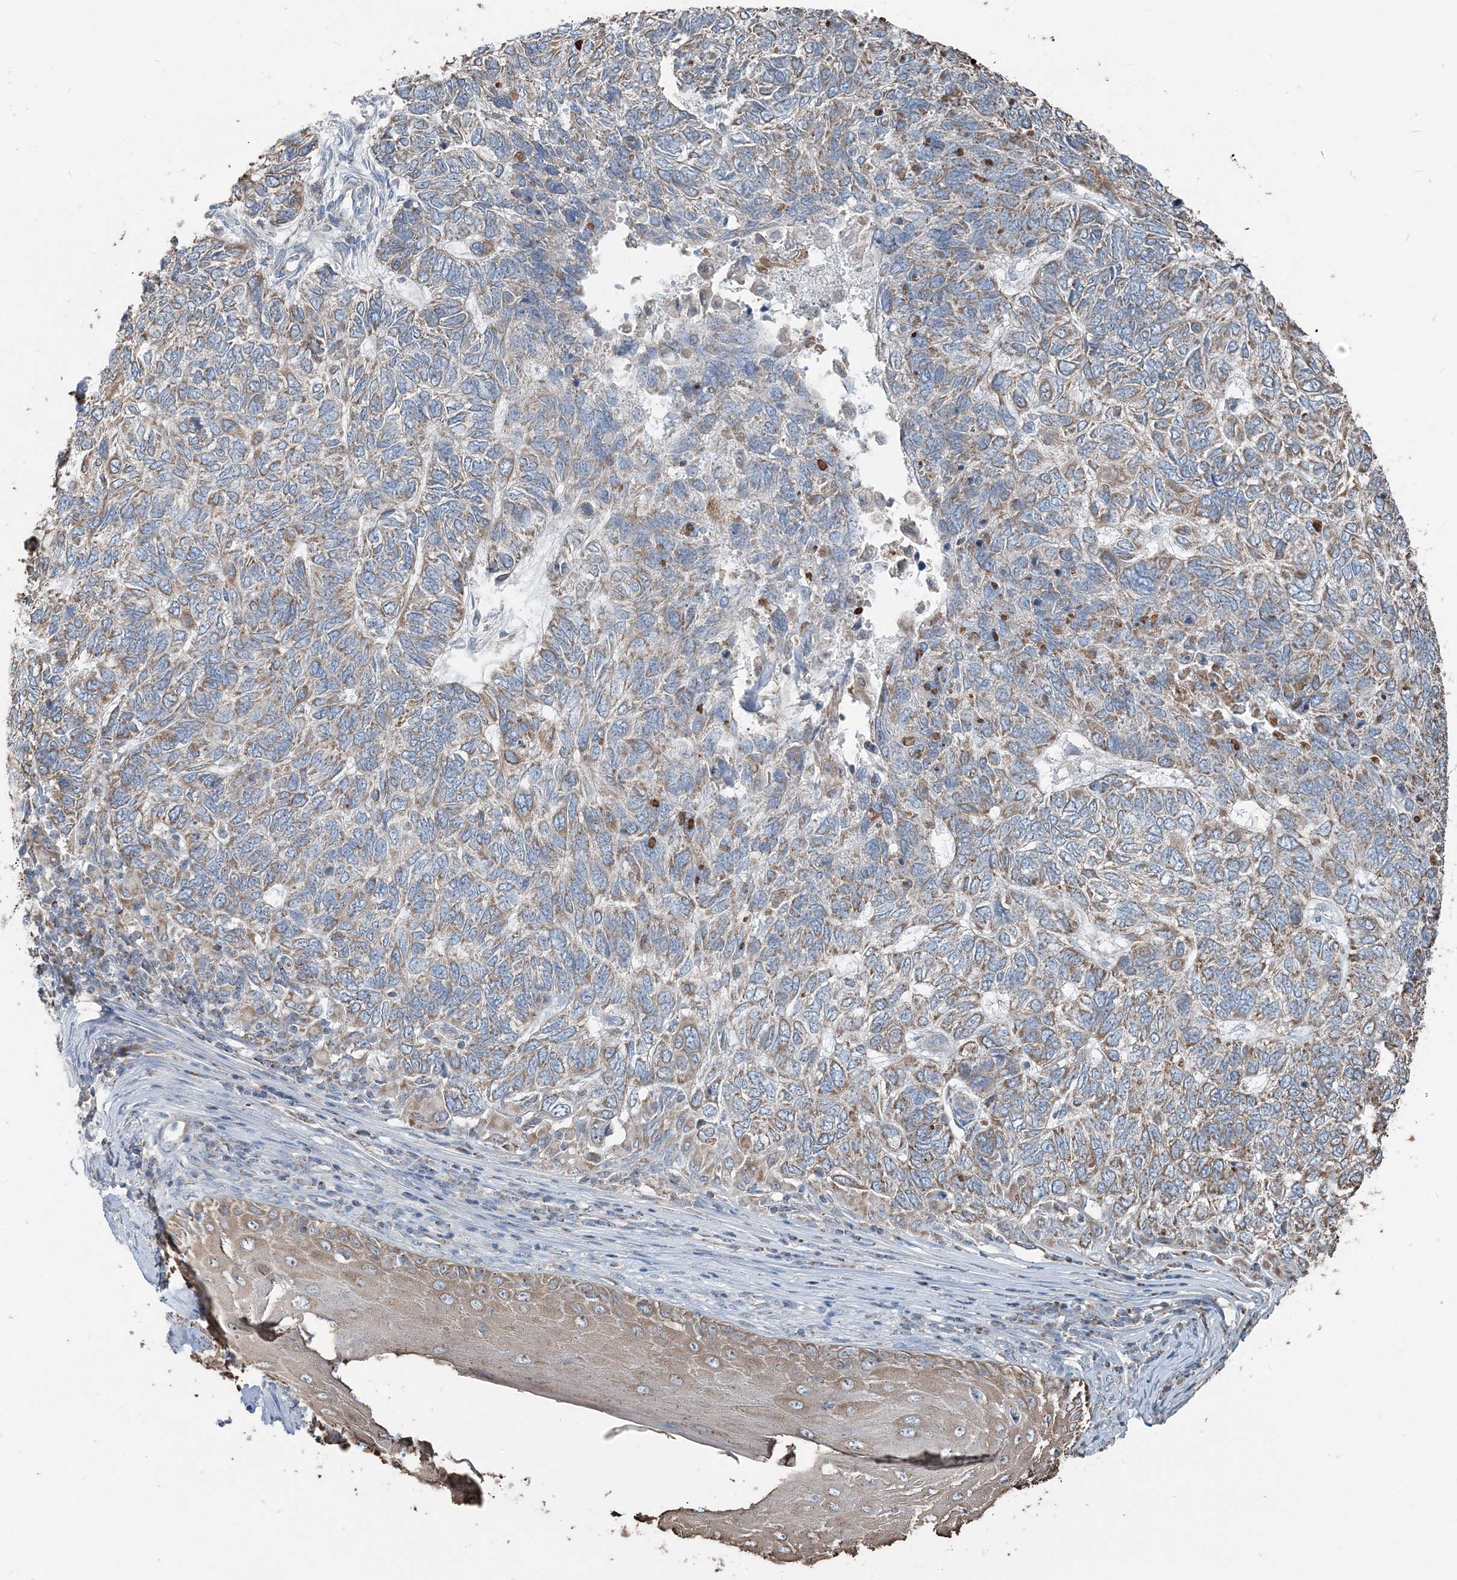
{"staining": {"intensity": "moderate", "quantity": ">75%", "location": "cytoplasmic/membranous"}, "tissue": "skin cancer", "cell_type": "Tumor cells", "image_type": "cancer", "snomed": [{"axis": "morphology", "description": "Basal cell carcinoma"}, {"axis": "topography", "description": "Skin"}], "caption": "High-magnification brightfield microscopy of skin cancer (basal cell carcinoma) stained with DAB (3,3'-diaminobenzidine) (brown) and counterstained with hematoxylin (blue). tumor cells exhibit moderate cytoplasmic/membranous positivity is present in approximately>75% of cells.", "gene": "SUCLG1", "patient": {"sex": "female", "age": 65}}